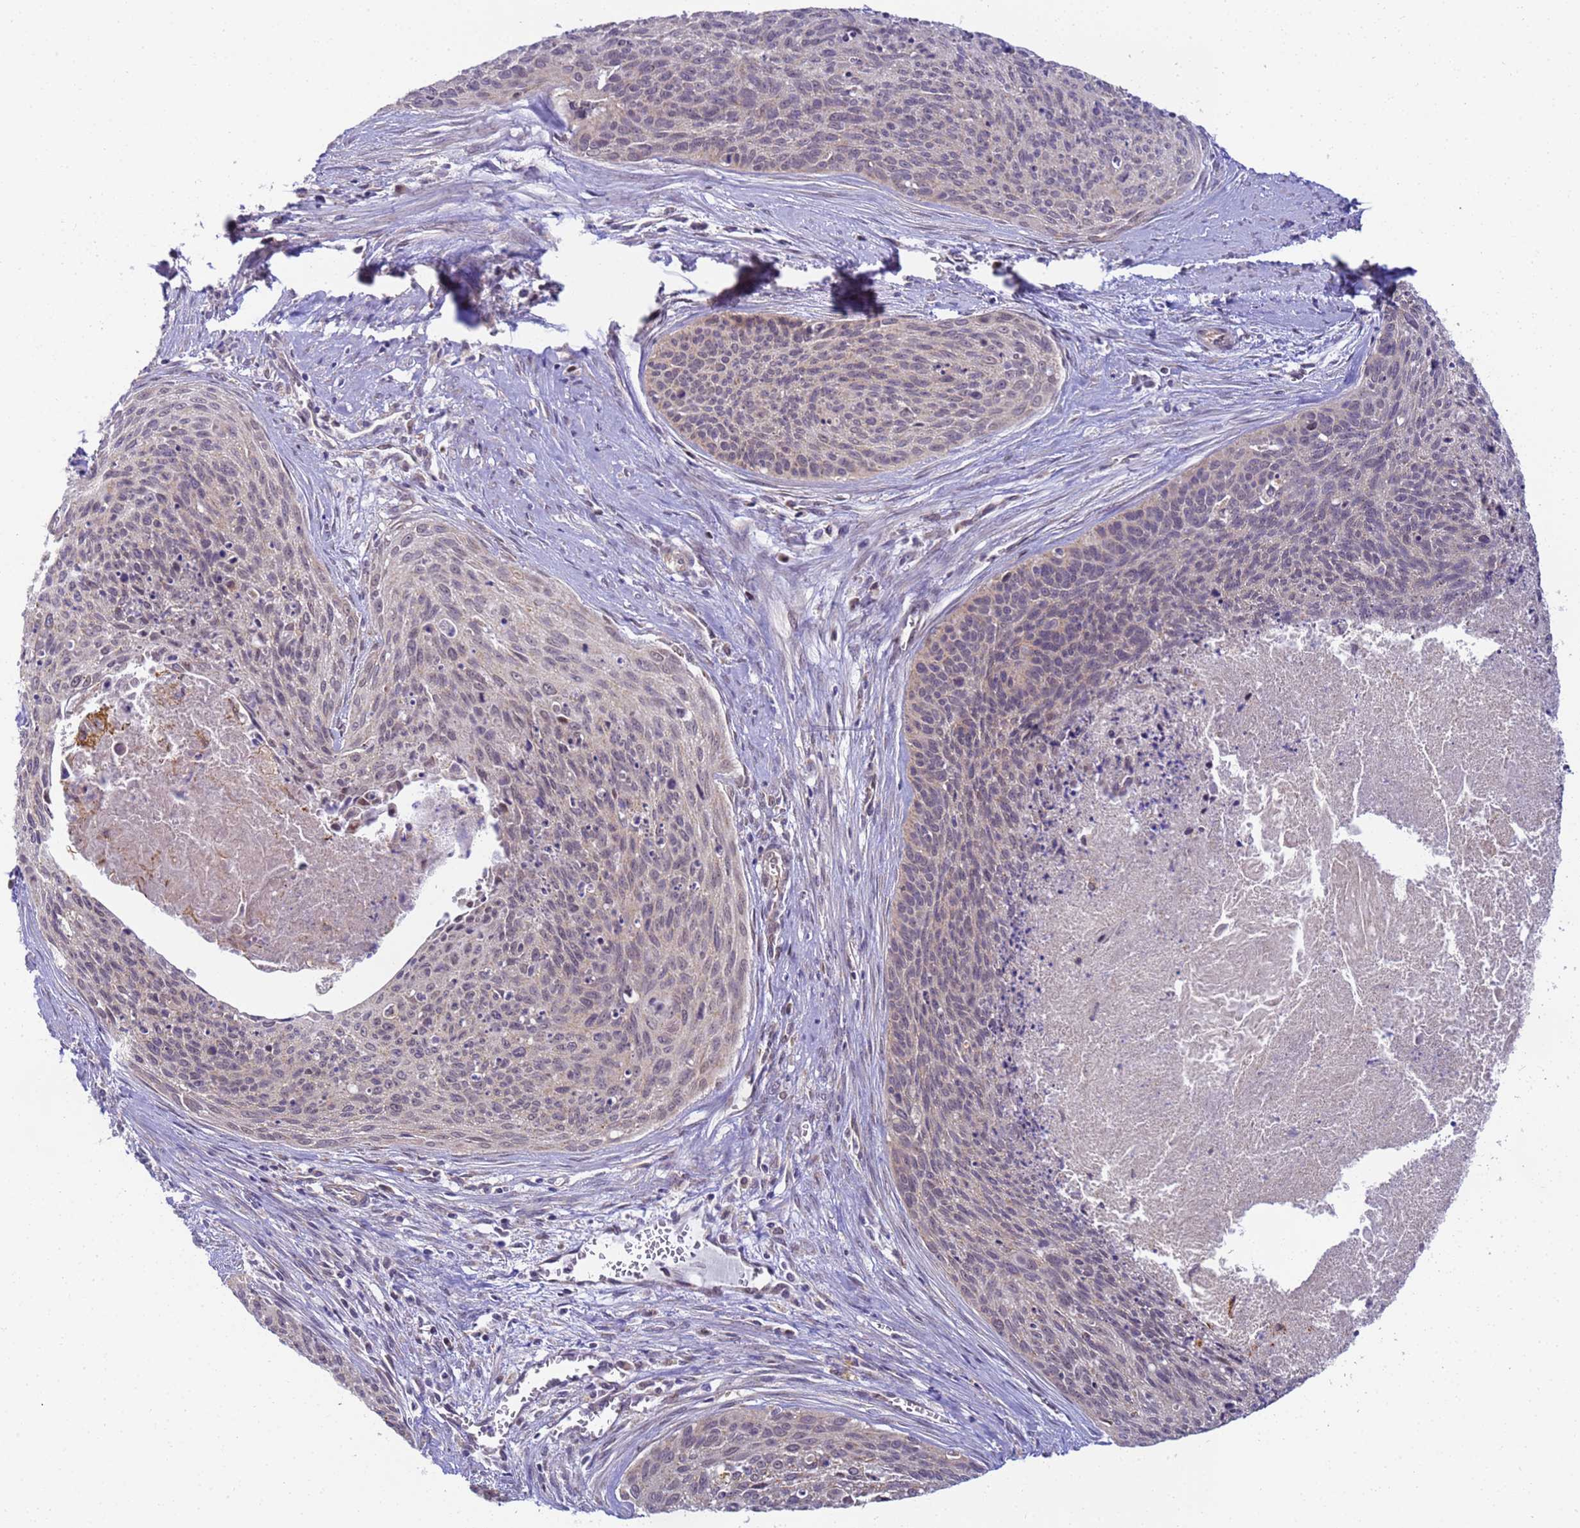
{"staining": {"intensity": "weak", "quantity": "25%-75%", "location": "nuclear"}, "tissue": "cervical cancer", "cell_type": "Tumor cells", "image_type": "cancer", "snomed": [{"axis": "morphology", "description": "Squamous cell carcinoma, NOS"}, {"axis": "topography", "description": "Cervix"}], "caption": "High-power microscopy captured an immunohistochemistry histopathology image of cervical cancer, revealing weak nuclear expression in approximately 25%-75% of tumor cells.", "gene": "RAPGEF3", "patient": {"sex": "female", "age": 55}}